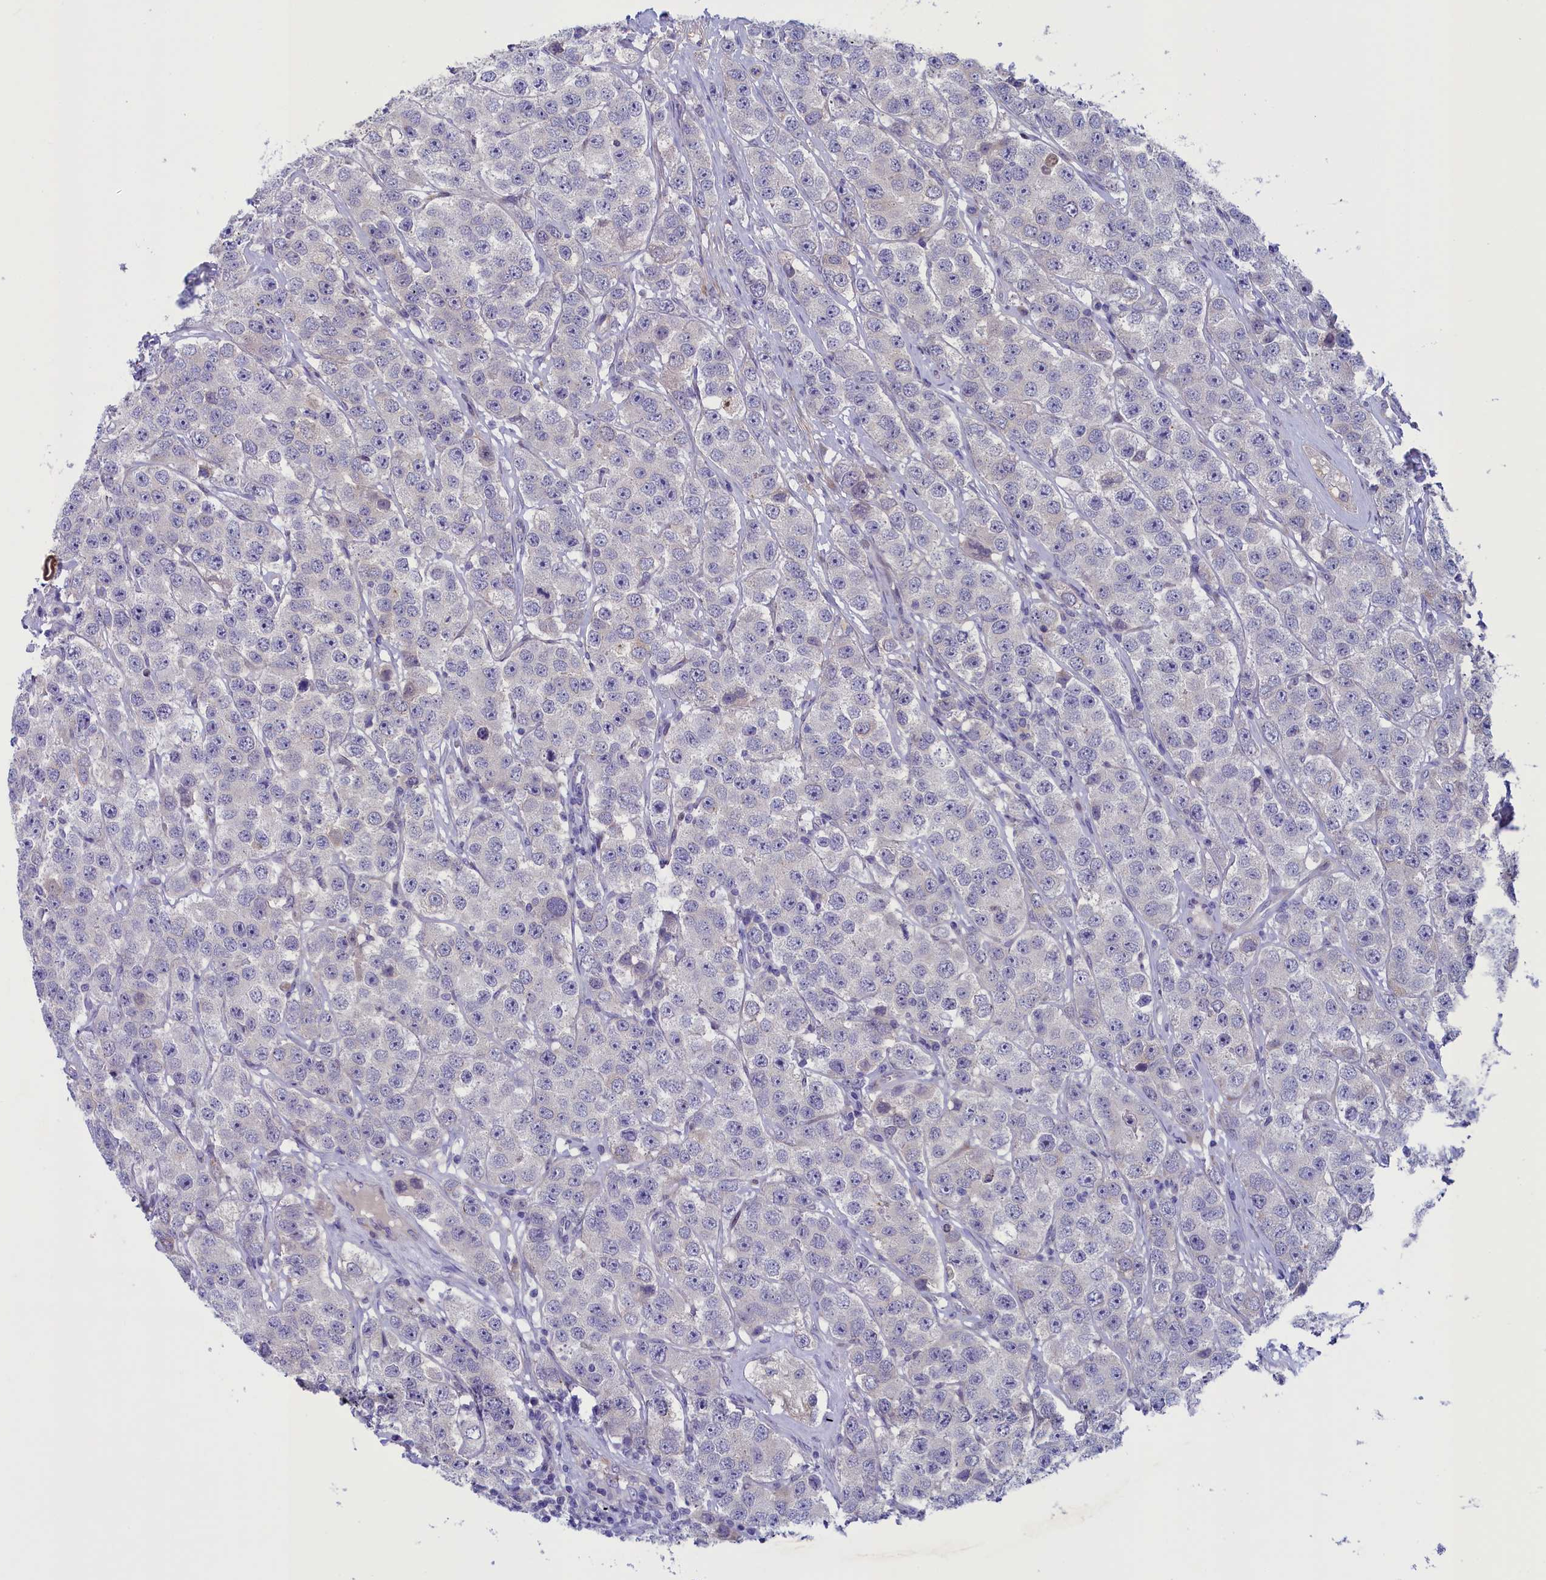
{"staining": {"intensity": "negative", "quantity": "none", "location": "none"}, "tissue": "testis cancer", "cell_type": "Tumor cells", "image_type": "cancer", "snomed": [{"axis": "morphology", "description": "Seminoma, NOS"}, {"axis": "topography", "description": "Testis"}], "caption": "Immunohistochemistry of human seminoma (testis) reveals no positivity in tumor cells.", "gene": "LOXL1", "patient": {"sex": "male", "age": 28}}